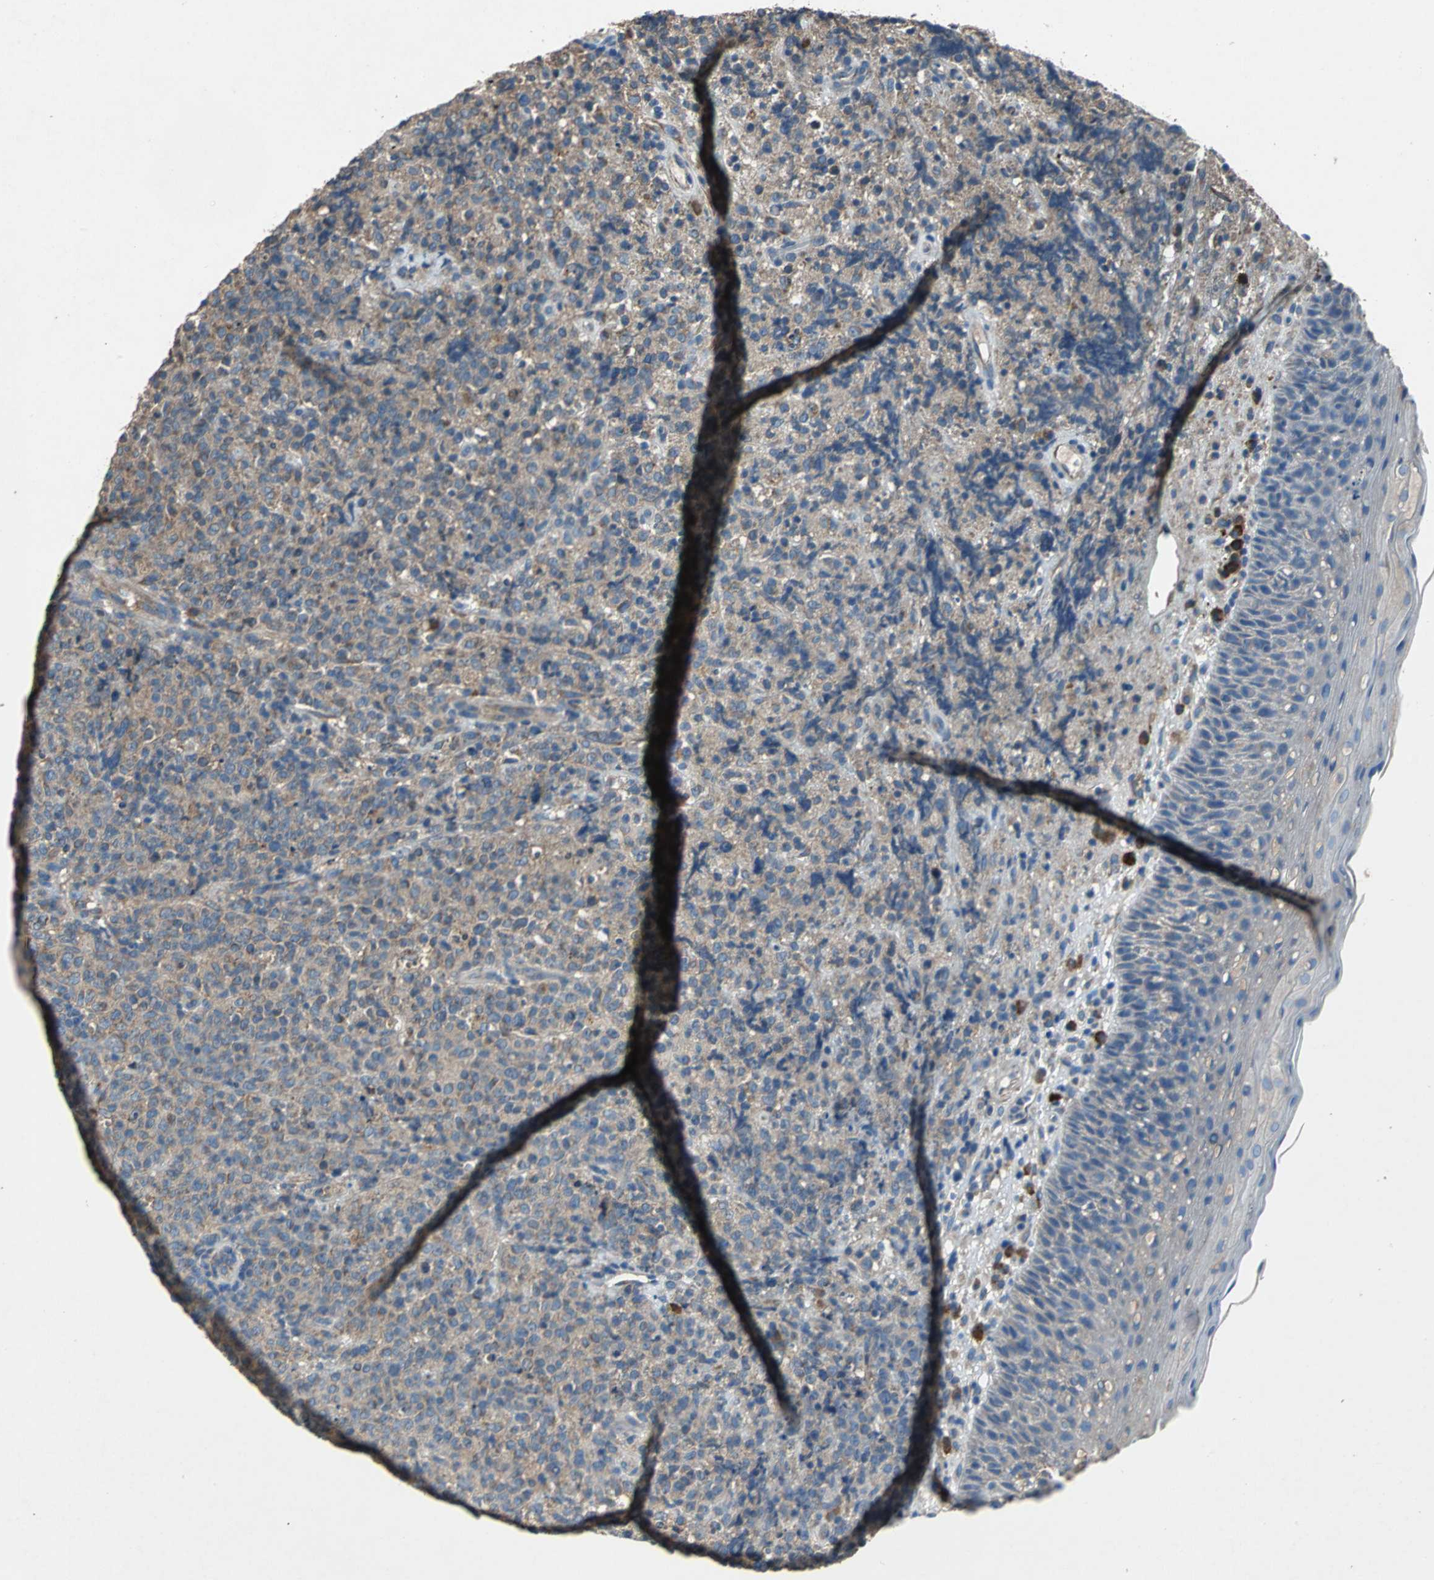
{"staining": {"intensity": "moderate", "quantity": ">75%", "location": "cytoplasmic/membranous"}, "tissue": "lymphoma", "cell_type": "Tumor cells", "image_type": "cancer", "snomed": [{"axis": "morphology", "description": "Malignant lymphoma, non-Hodgkin's type, High grade"}, {"axis": "topography", "description": "Tonsil"}], "caption": "High-grade malignant lymphoma, non-Hodgkin's type tissue exhibits moderate cytoplasmic/membranous positivity in approximately >75% of tumor cells, visualized by immunohistochemistry.", "gene": "HEPH", "patient": {"sex": "female", "age": 36}}